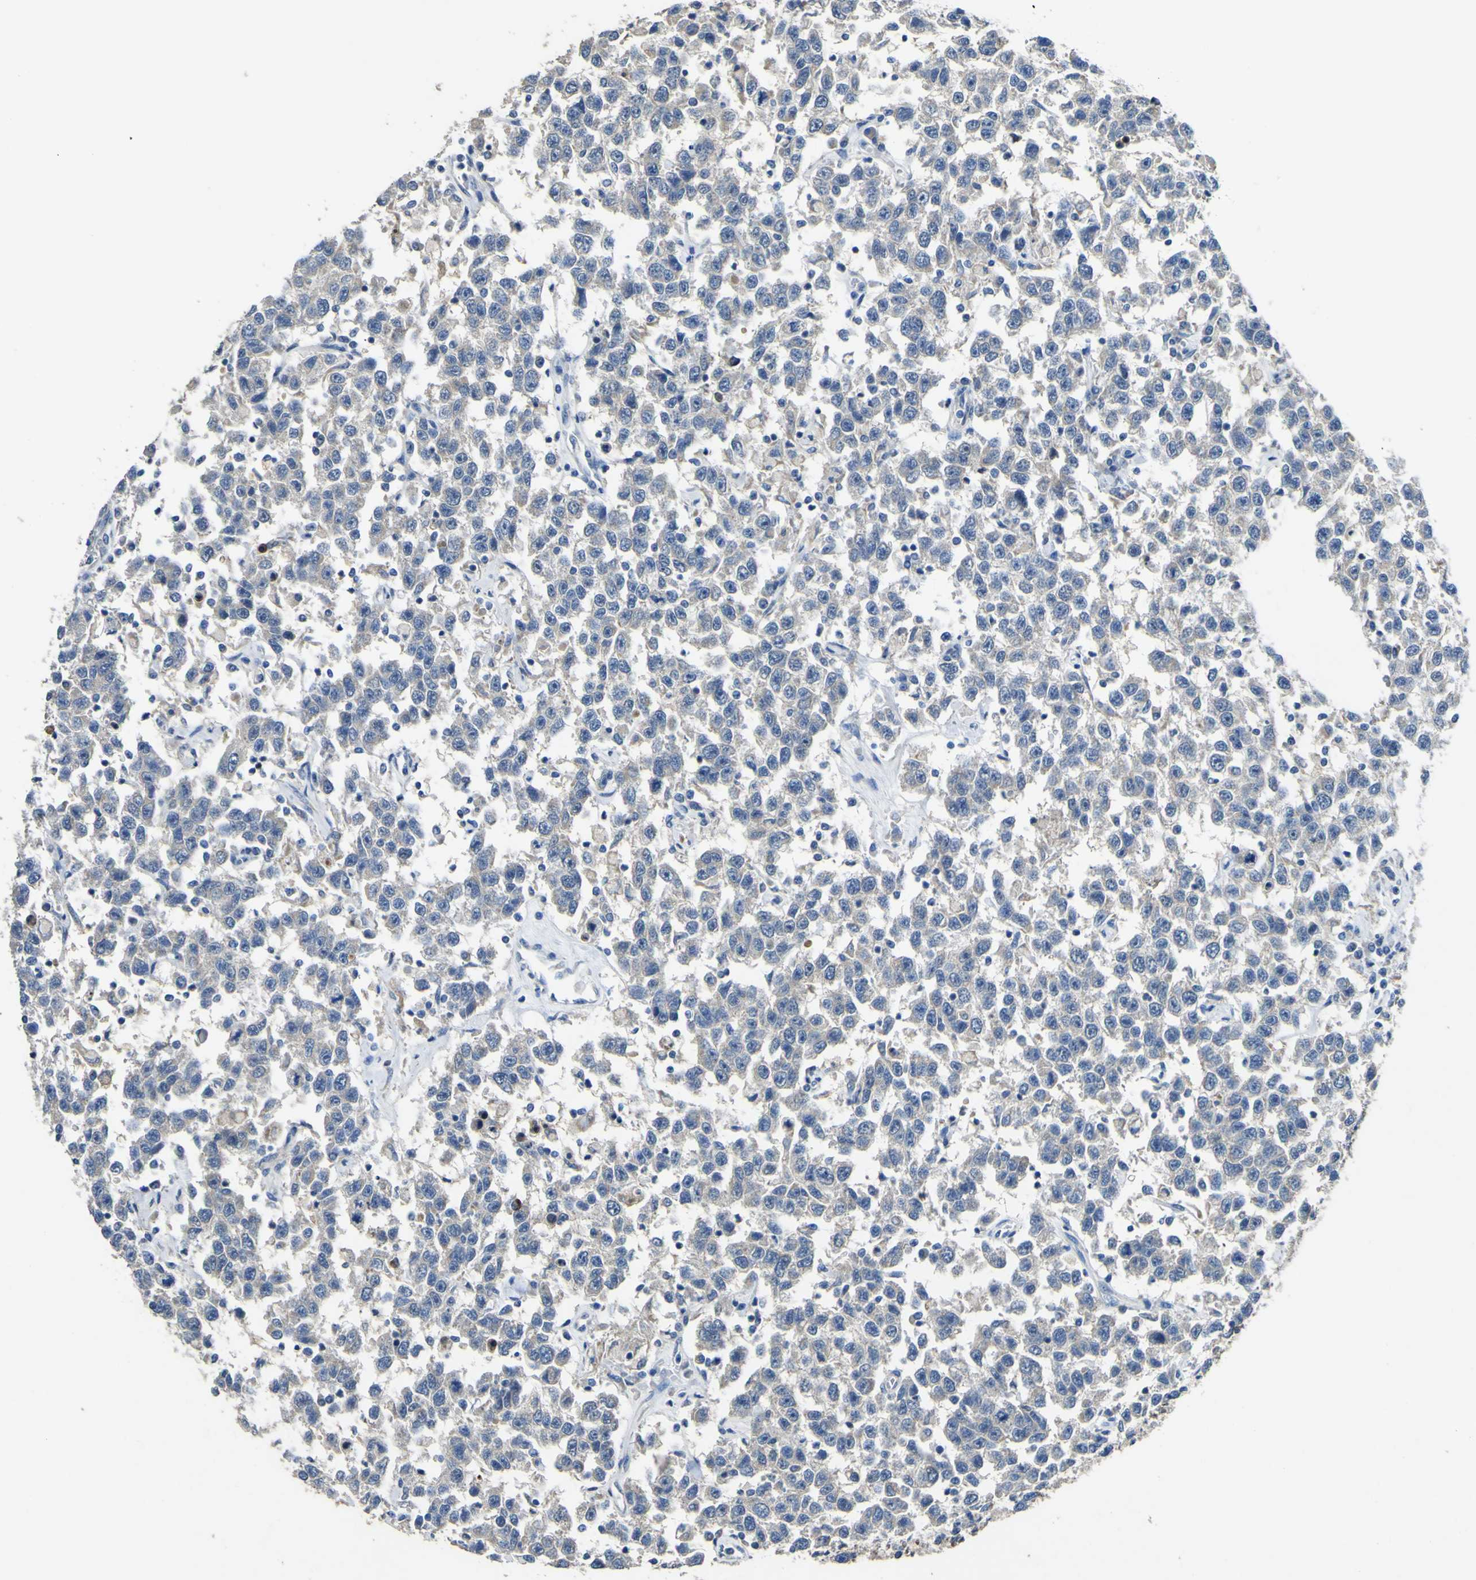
{"staining": {"intensity": "negative", "quantity": "none", "location": "none"}, "tissue": "testis cancer", "cell_type": "Tumor cells", "image_type": "cancer", "snomed": [{"axis": "morphology", "description": "Seminoma, NOS"}, {"axis": "topography", "description": "Testis"}], "caption": "IHC micrograph of neoplastic tissue: seminoma (testis) stained with DAB (3,3'-diaminobenzidine) demonstrates no significant protein staining in tumor cells. (DAB immunohistochemistry (IHC) visualized using brightfield microscopy, high magnification).", "gene": "ALDH18A1", "patient": {"sex": "male", "age": 41}}